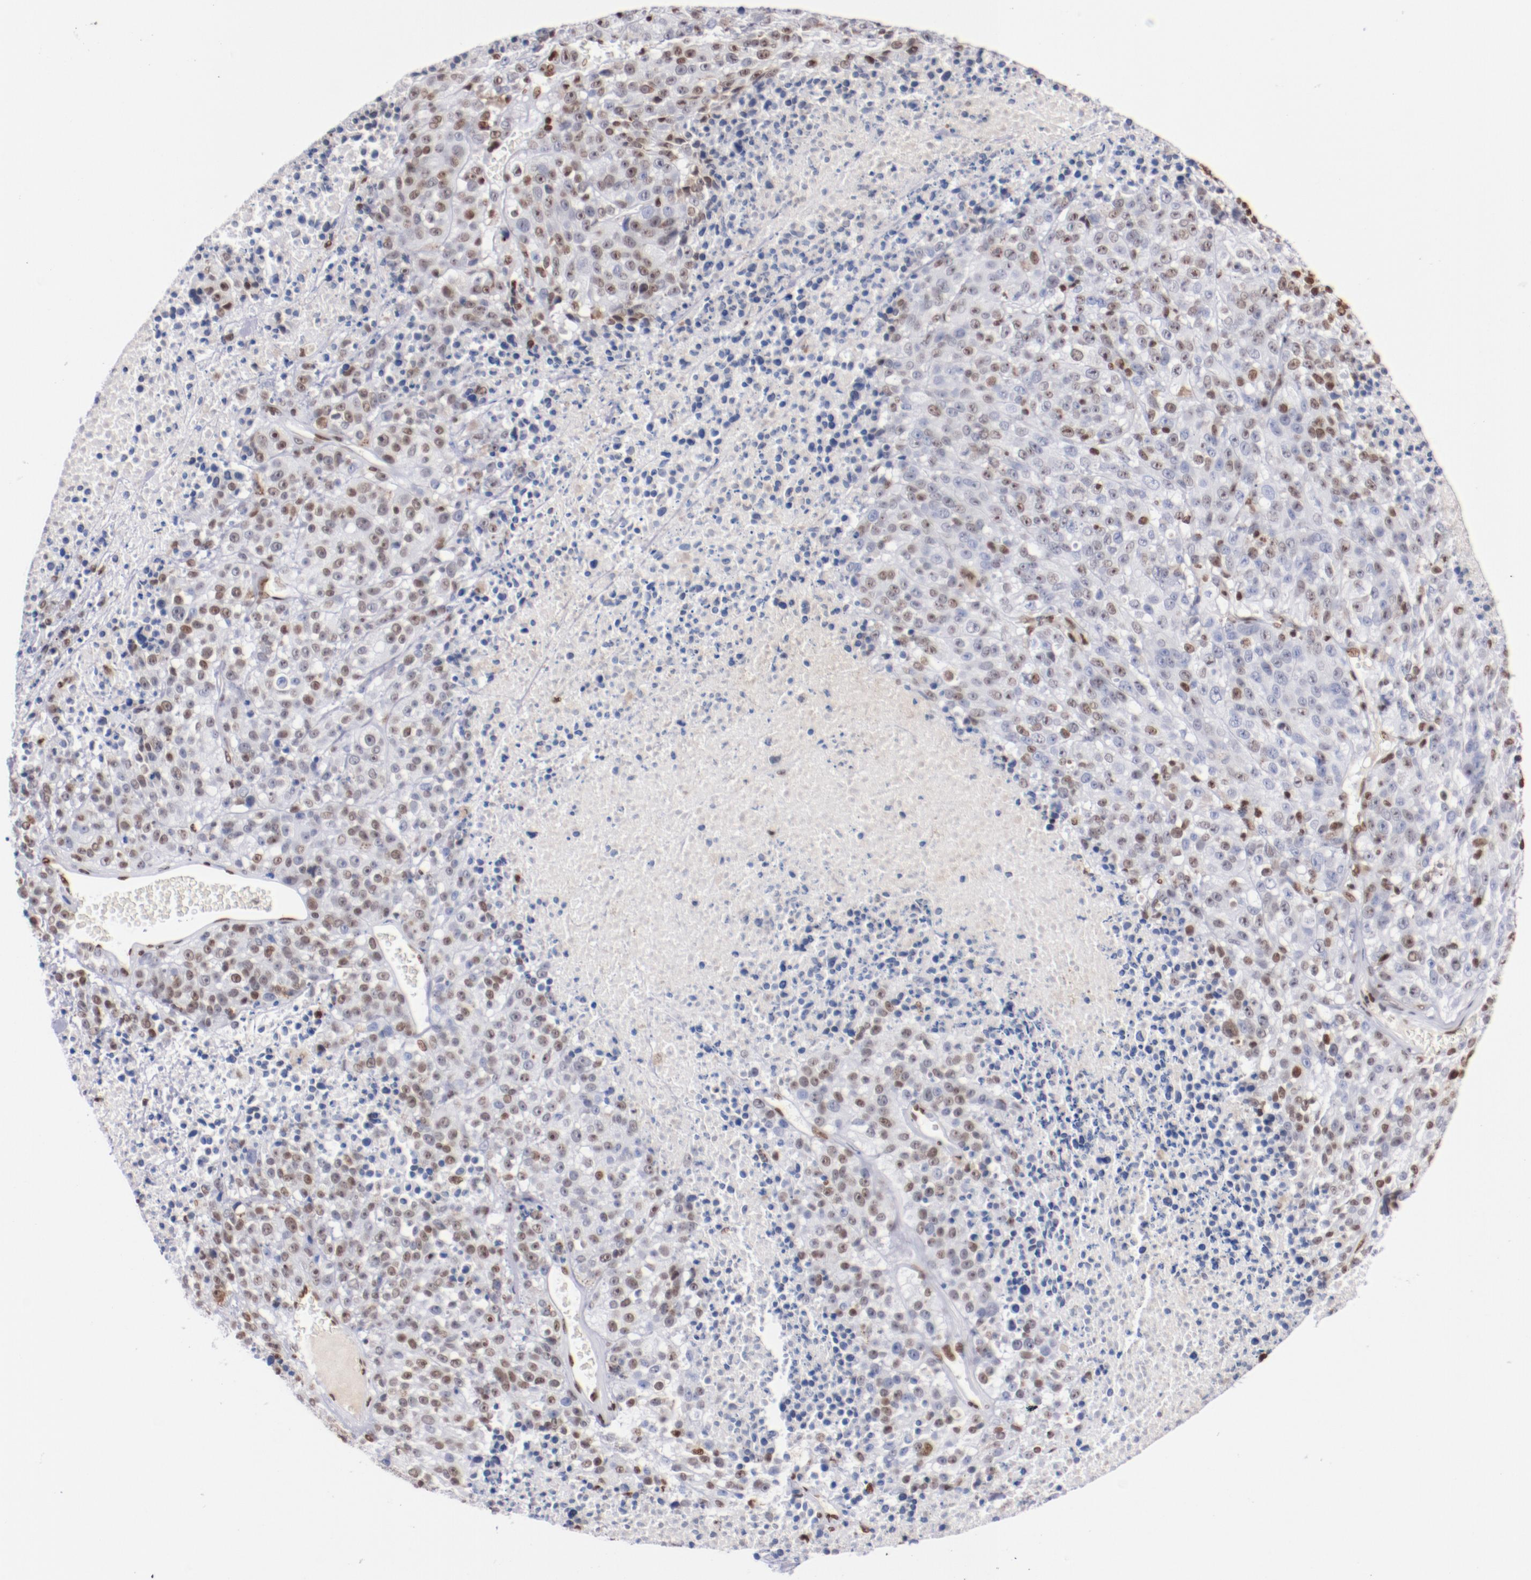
{"staining": {"intensity": "weak", "quantity": ">75%", "location": "nuclear"}, "tissue": "melanoma", "cell_type": "Tumor cells", "image_type": "cancer", "snomed": [{"axis": "morphology", "description": "Malignant melanoma, Metastatic site"}, {"axis": "topography", "description": "Cerebral cortex"}], "caption": "DAB (3,3'-diaminobenzidine) immunohistochemical staining of human melanoma demonstrates weak nuclear protein expression in approximately >75% of tumor cells. (brown staining indicates protein expression, while blue staining denotes nuclei).", "gene": "IFI16", "patient": {"sex": "female", "age": 52}}